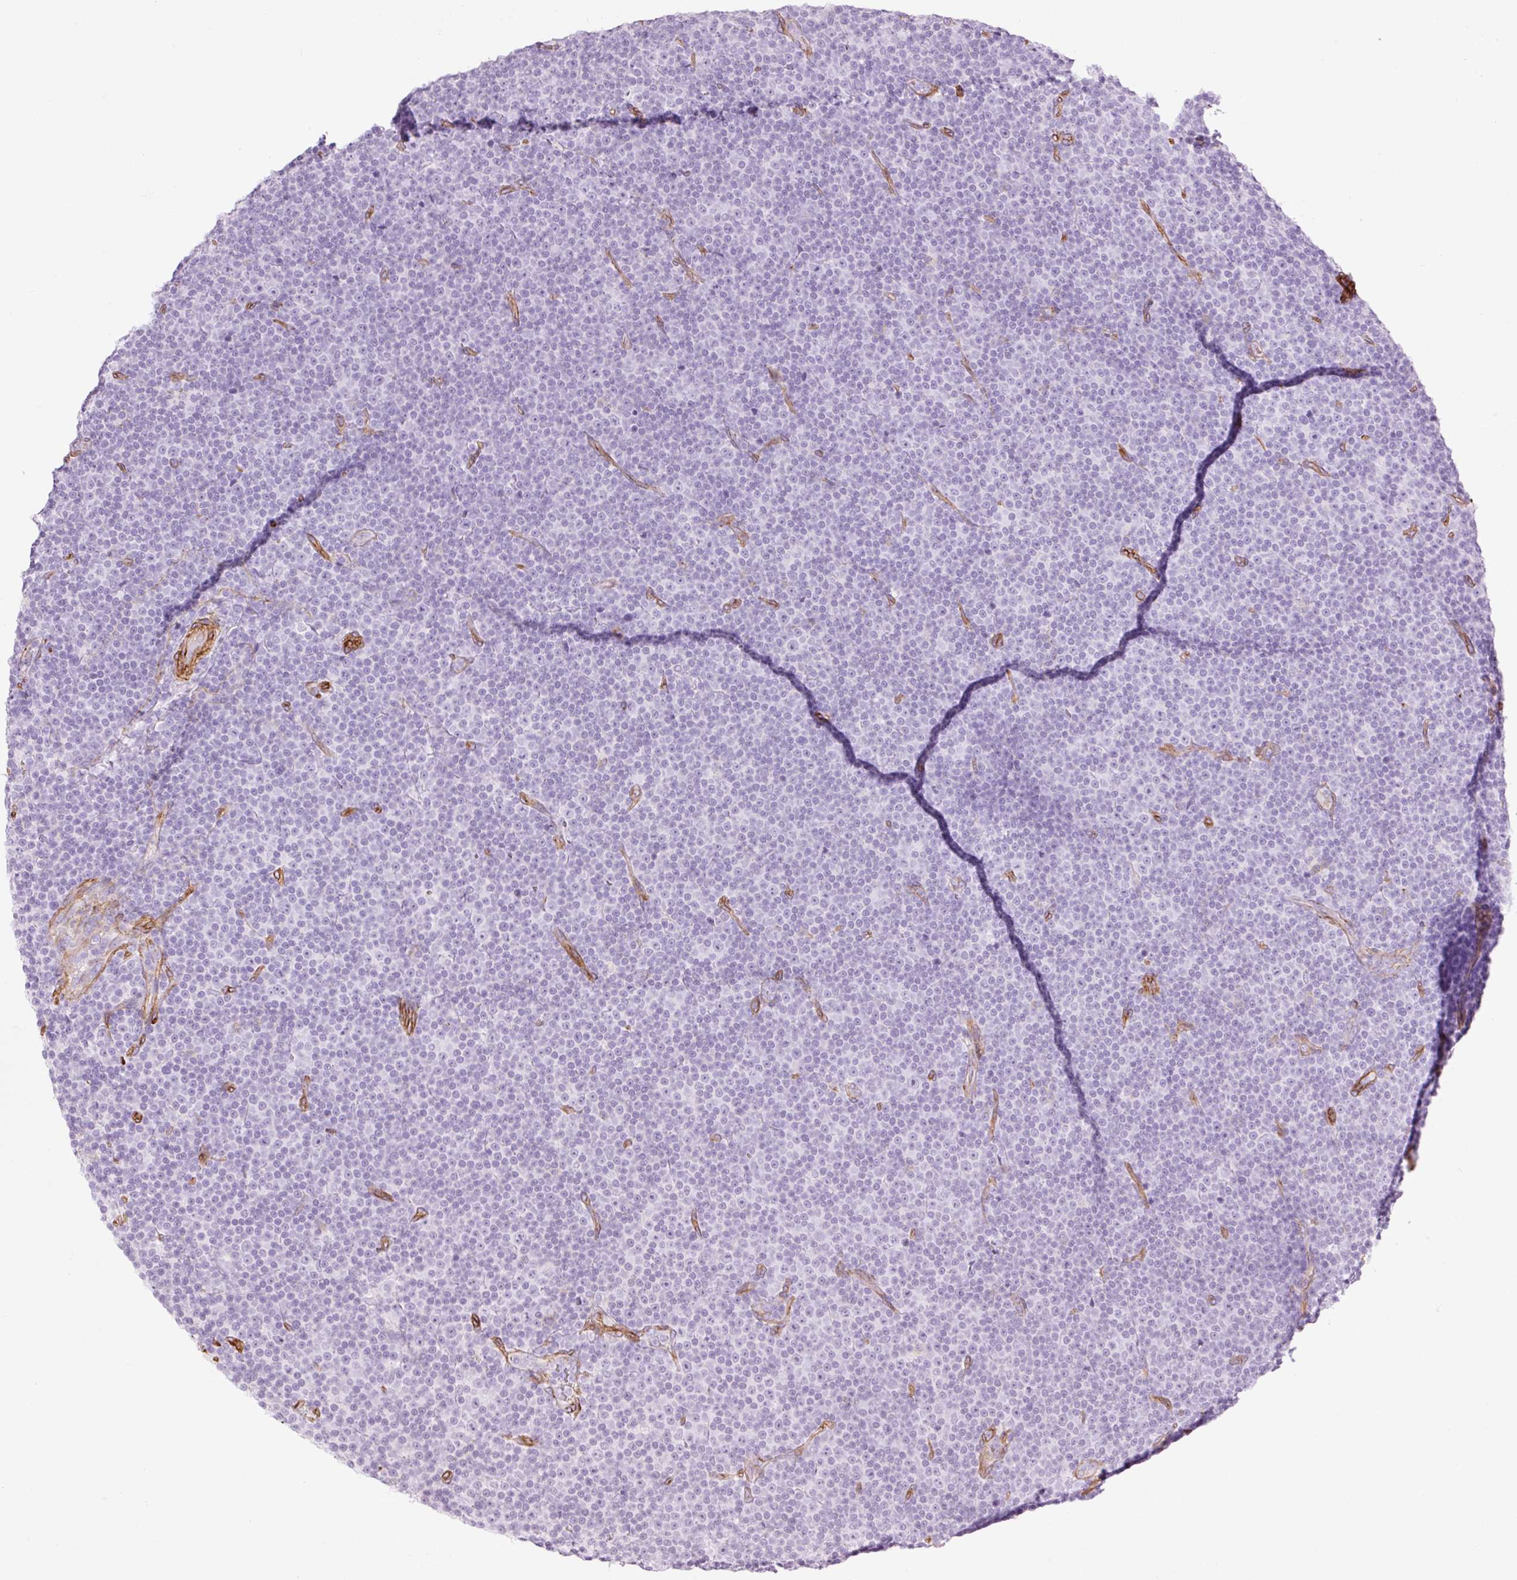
{"staining": {"intensity": "negative", "quantity": "none", "location": "none"}, "tissue": "lymphoma", "cell_type": "Tumor cells", "image_type": "cancer", "snomed": [{"axis": "morphology", "description": "Malignant lymphoma, non-Hodgkin's type, Low grade"}, {"axis": "topography", "description": "Lymph node"}], "caption": "This is an IHC micrograph of human low-grade malignant lymphoma, non-Hodgkin's type. There is no positivity in tumor cells.", "gene": "CAV1", "patient": {"sex": "female", "age": 67}}